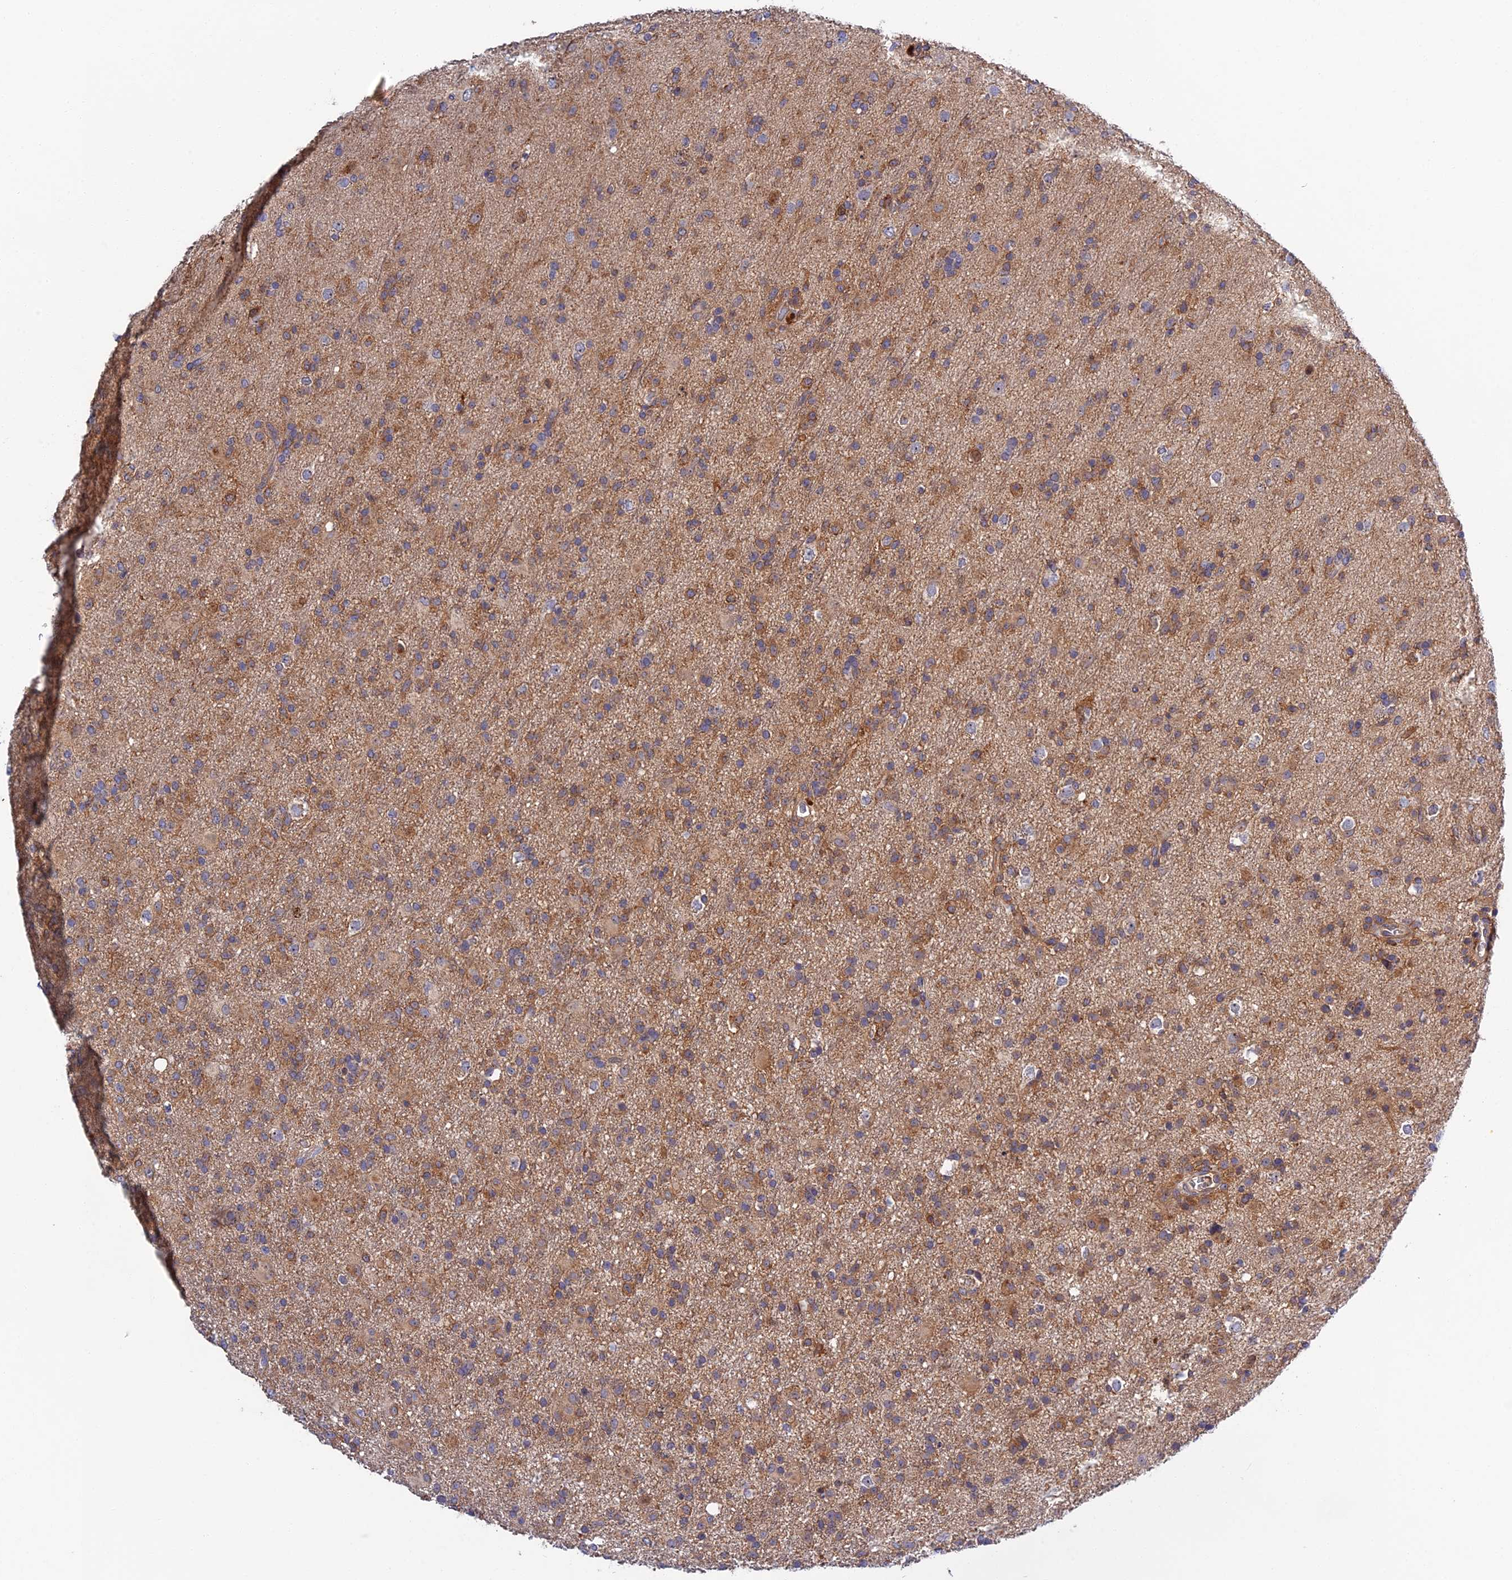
{"staining": {"intensity": "moderate", "quantity": ">75%", "location": "cytoplasmic/membranous"}, "tissue": "glioma", "cell_type": "Tumor cells", "image_type": "cancer", "snomed": [{"axis": "morphology", "description": "Glioma, malignant, Low grade"}, {"axis": "topography", "description": "Brain"}], "caption": "This photomicrograph displays immunohistochemistry staining of human glioma, with medium moderate cytoplasmic/membranous staining in approximately >75% of tumor cells.", "gene": "CRACD", "patient": {"sex": "male", "age": 65}}